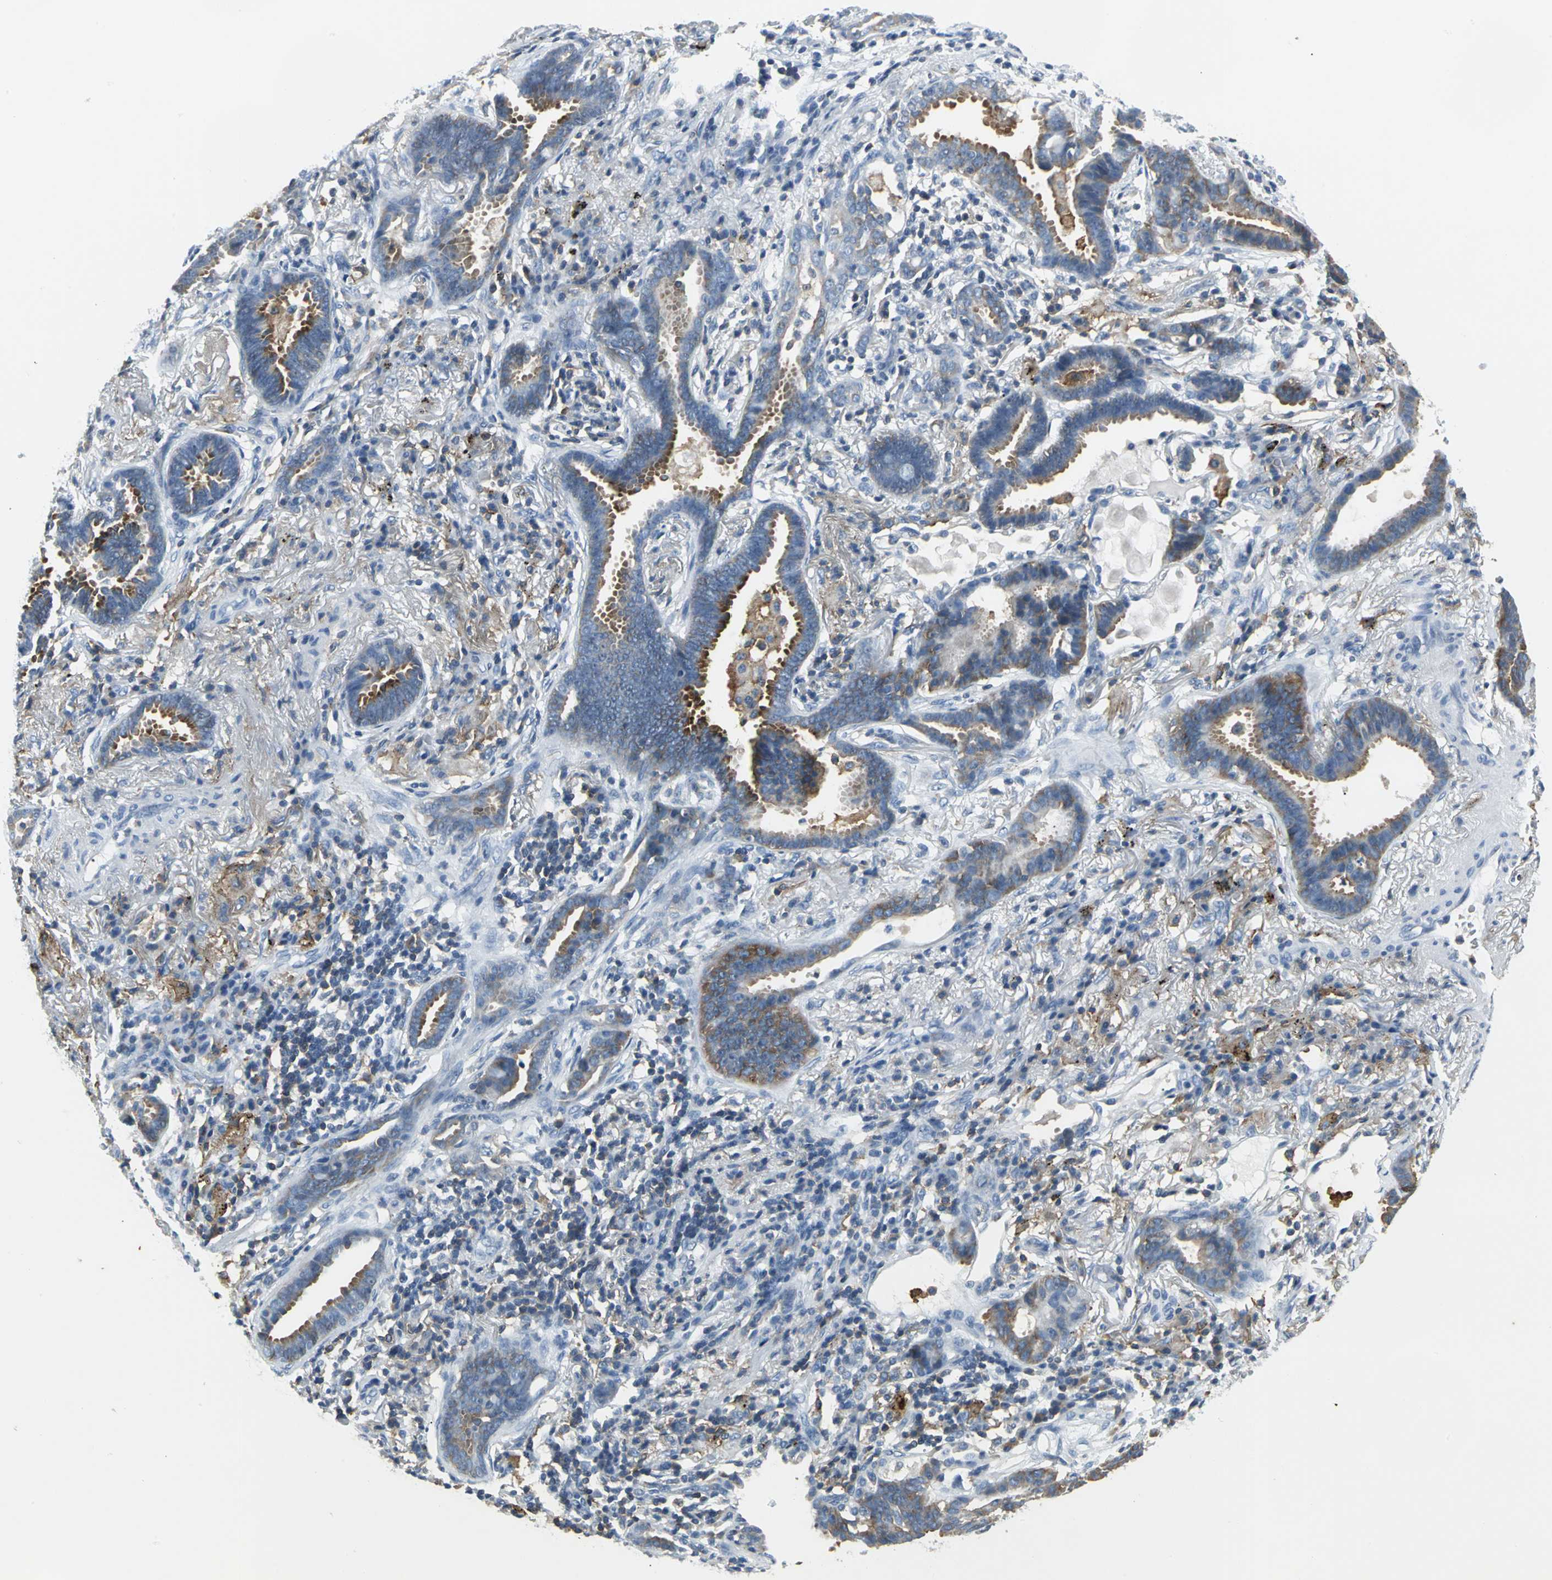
{"staining": {"intensity": "moderate", "quantity": ">75%", "location": "cytoplasmic/membranous"}, "tissue": "lung cancer", "cell_type": "Tumor cells", "image_type": "cancer", "snomed": [{"axis": "morphology", "description": "Adenocarcinoma, NOS"}, {"axis": "topography", "description": "Lung"}], "caption": "DAB immunohistochemical staining of lung cancer reveals moderate cytoplasmic/membranous protein expression in approximately >75% of tumor cells. The protein of interest is shown in brown color, while the nuclei are stained blue.", "gene": "IQGAP2", "patient": {"sex": "female", "age": 64}}